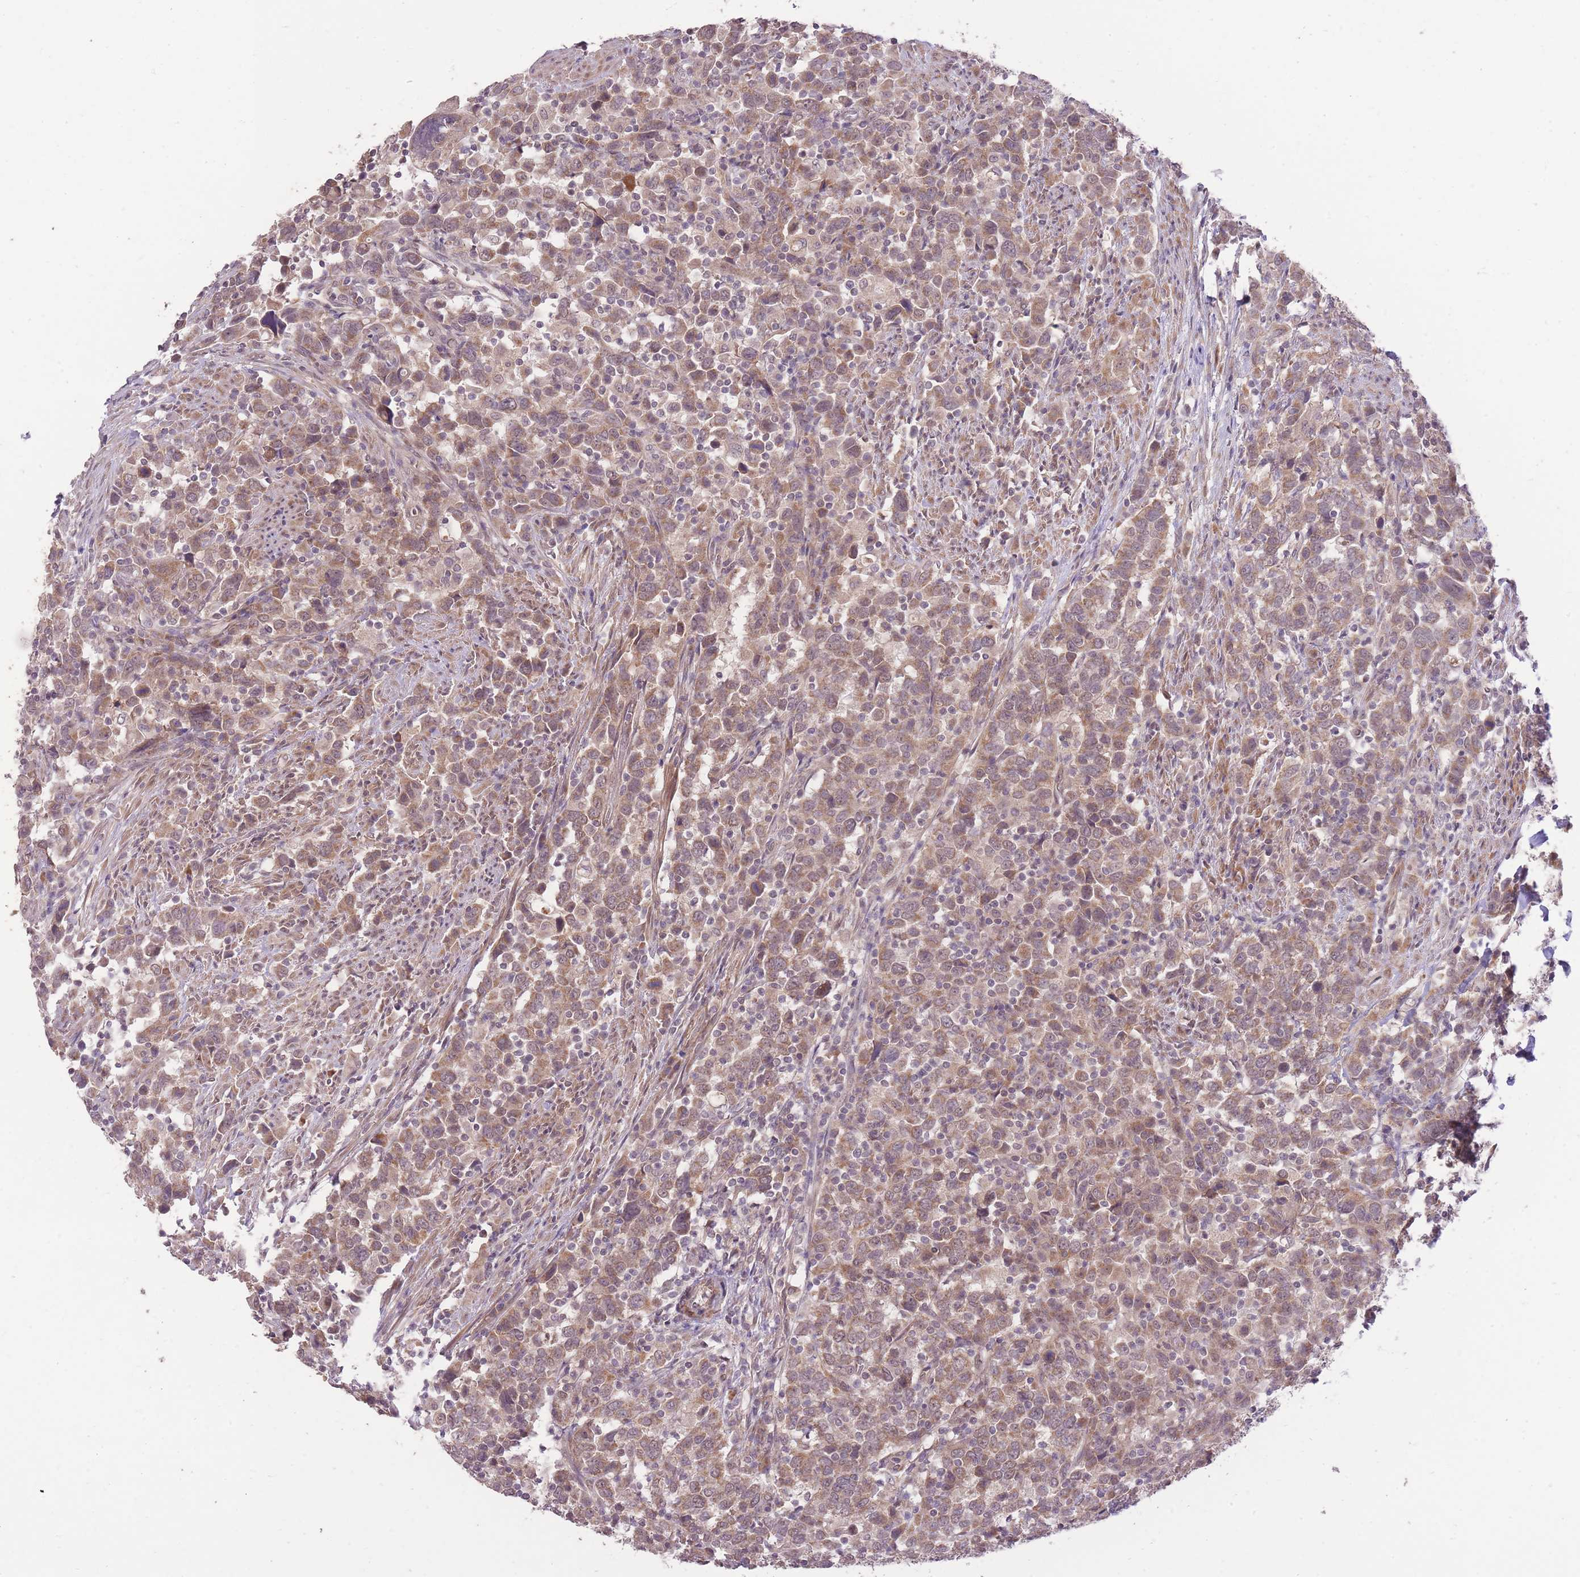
{"staining": {"intensity": "weak", "quantity": "<25%", "location": "cytoplasmic/membranous"}, "tissue": "urothelial cancer", "cell_type": "Tumor cells", "image_type": "cancer", "snomed": [{"axis": "morphology", "description": "Urothelial carcinoma, High grade"}, {"axis": "topography", "description": "Urinary bladder"}], "caption": "Immunohistochemistry (IHC) image of neoplastic tissue: human urothelial carcinoma (high-grade) stained with DAB (3,3'-diaminobenzidine) reveals no significant protein staining in tumor cells.", "gene": "ELOA2", "patient": {"sex": "male", "age": 61}}